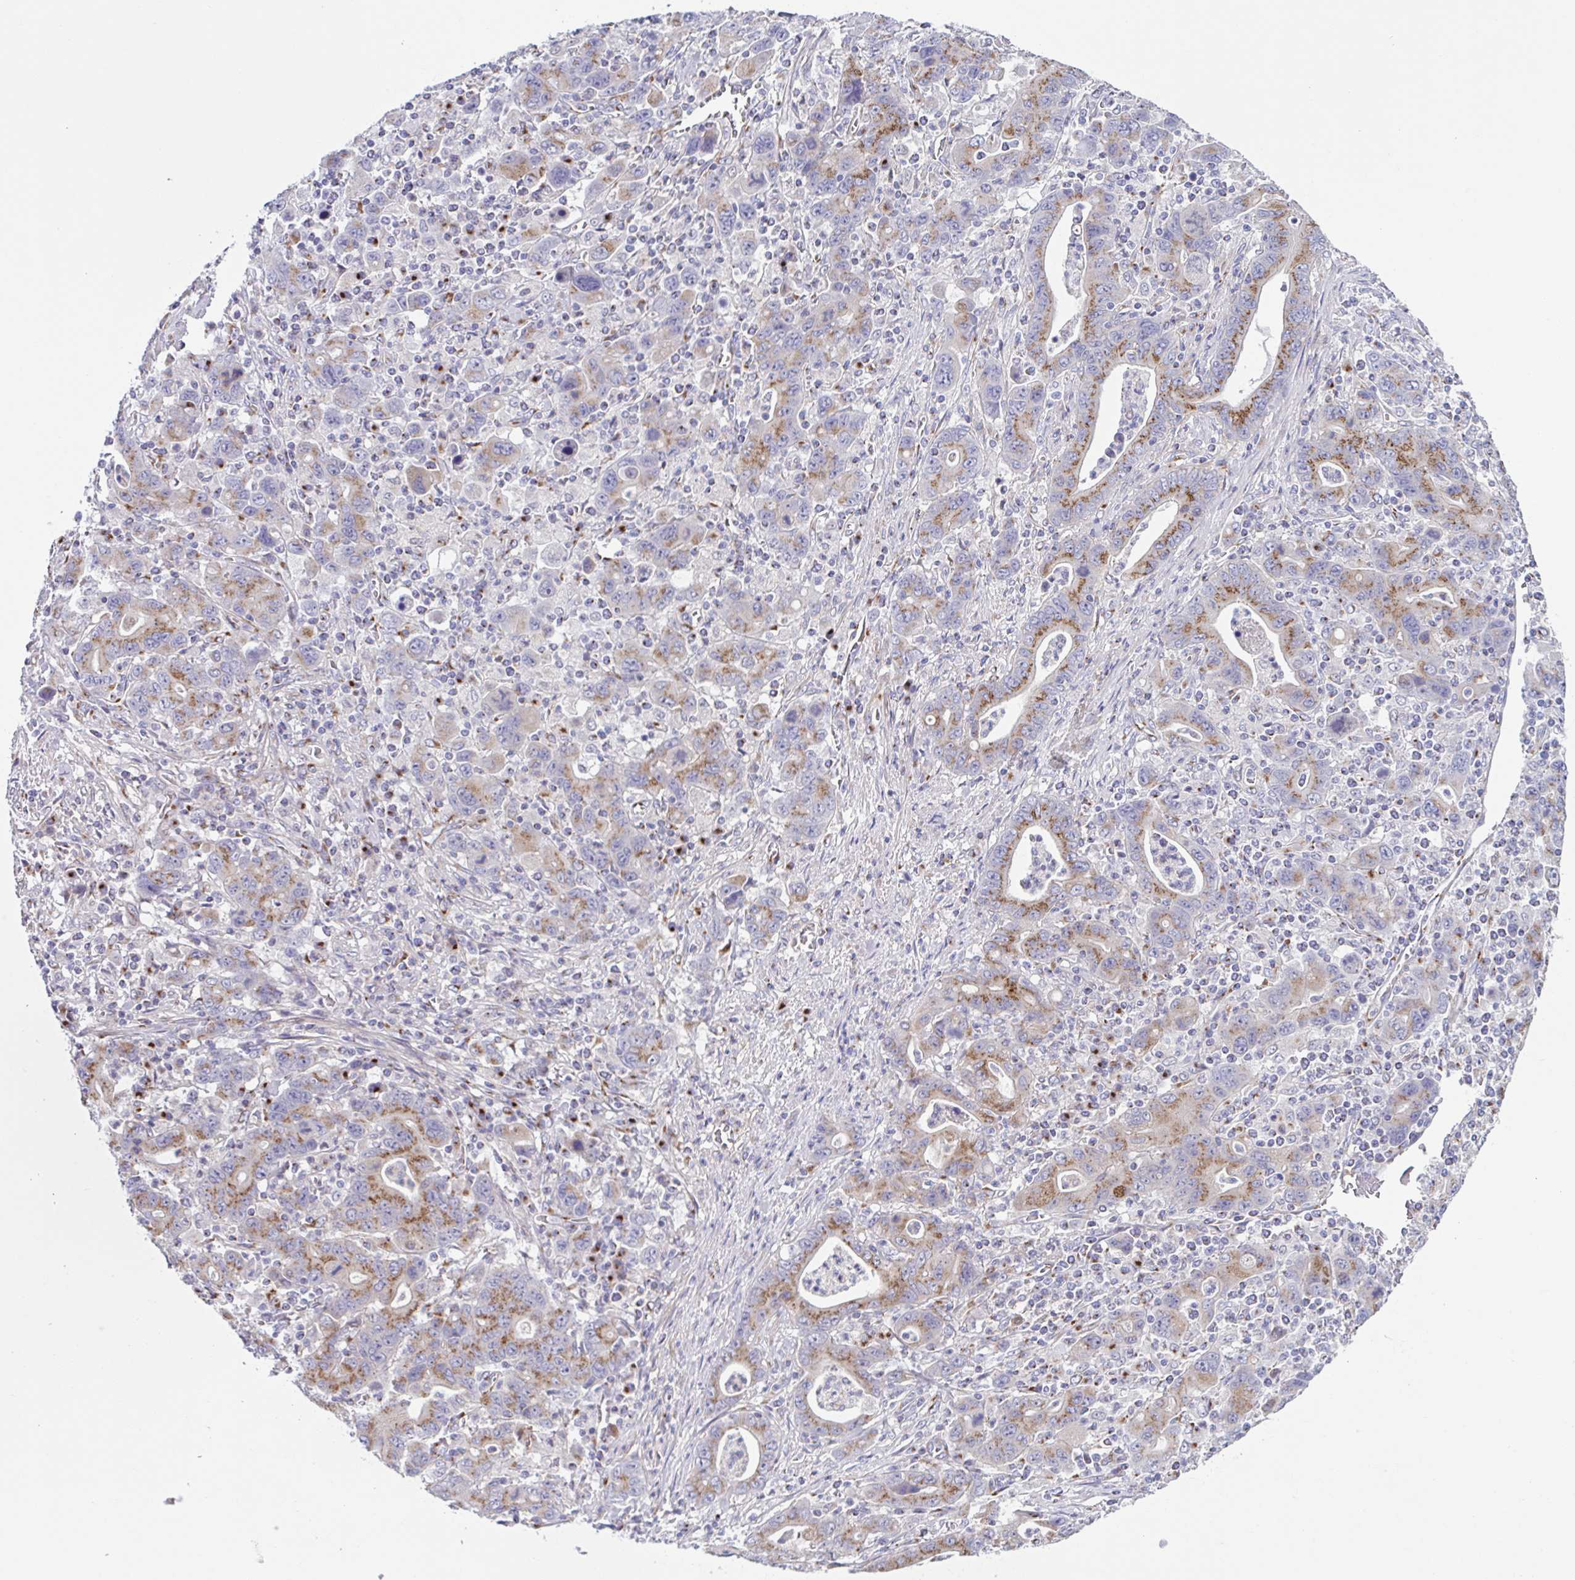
{"staining": {"intensity": "moderate", "quantity": "25%-75%", "location": "cytoplasmic/membranous"}, "tissue": "stomach cancer", "cell_type": "Tumor cells", "image_type": "cancer", "snomed": [{"axis": "morphology", "description": "Adenocarcinoma, NOS"}, {"axis": "topography", "description": "Stomach, upper"}], "caption": "Tumor cells display medium levels of moderate cytoplasmic/membranous positivity in approximately 25%-75% of cells in stomach adenocarcinoma.", "gene": "COL17A1", "patient": {"sex": "male", "age": 69}}